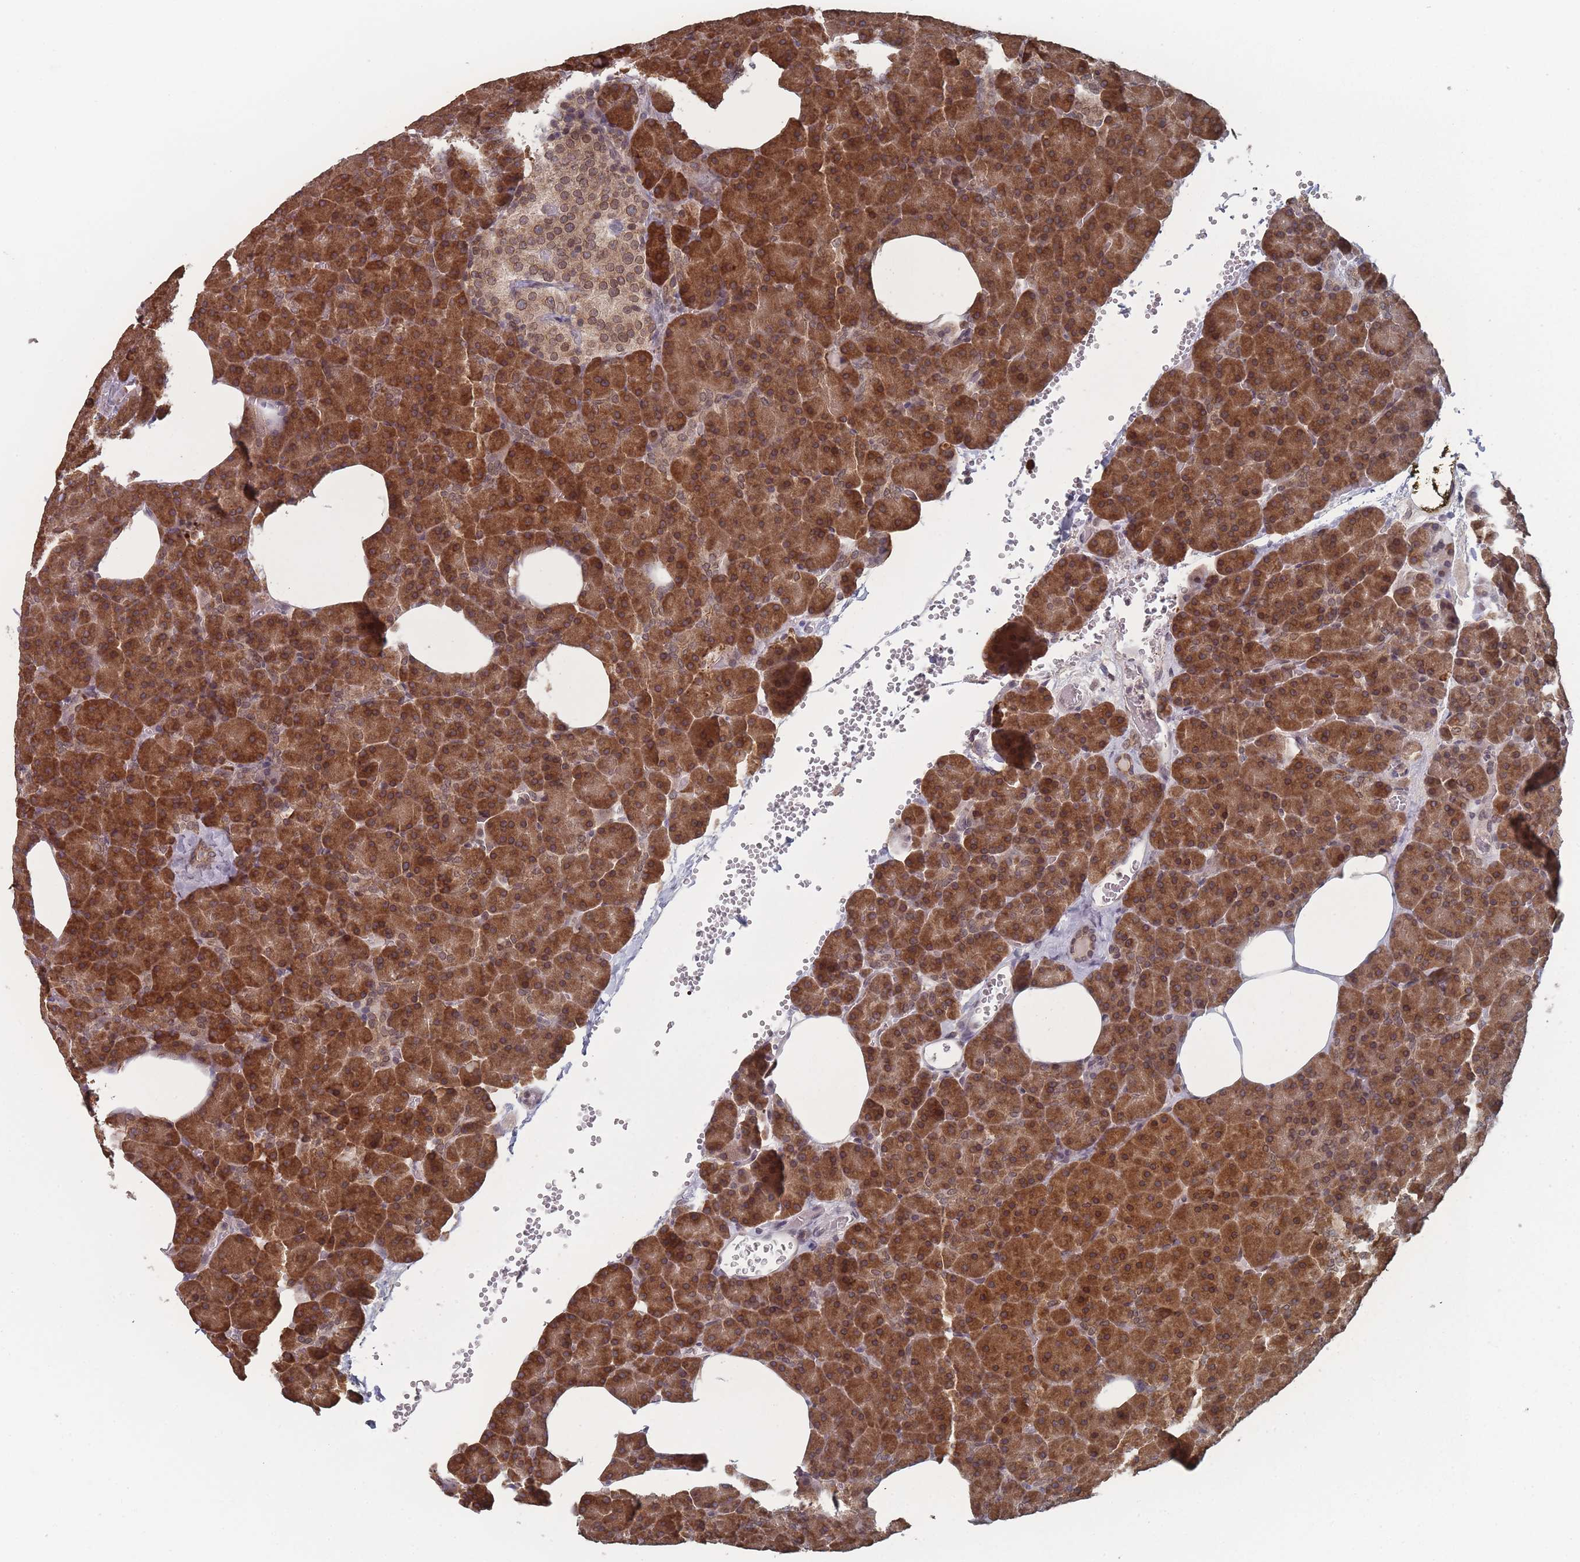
{"staining": {"intensity": "strong", "quantity": ">75%", "location": "cytoplasmic/membranous,nuclear"}, "tissue": "pancreas", "cell_type": "Exocrine glandular cells", "image_type": "normal", "snomed": [{"axis": "morphology", "description": "Normal tissue, NOS"}, {"axis": "morphology", "description": "Carcinoid, malignant, NOS"}, {"axis": "topography", "description": "Pancreas"}], "caption": "Exocrine glandular cells demonstrate high levels of strong cytoplasmic/membranous,nuclear staining in about >75% of cells in unremarkable pancreas. Immunohistochemistry (ihc) stains the protein in brown and the nuclei are stained blue.", "gene": "TBC1D25", "patient": {"sex": "female", "age": 35}}